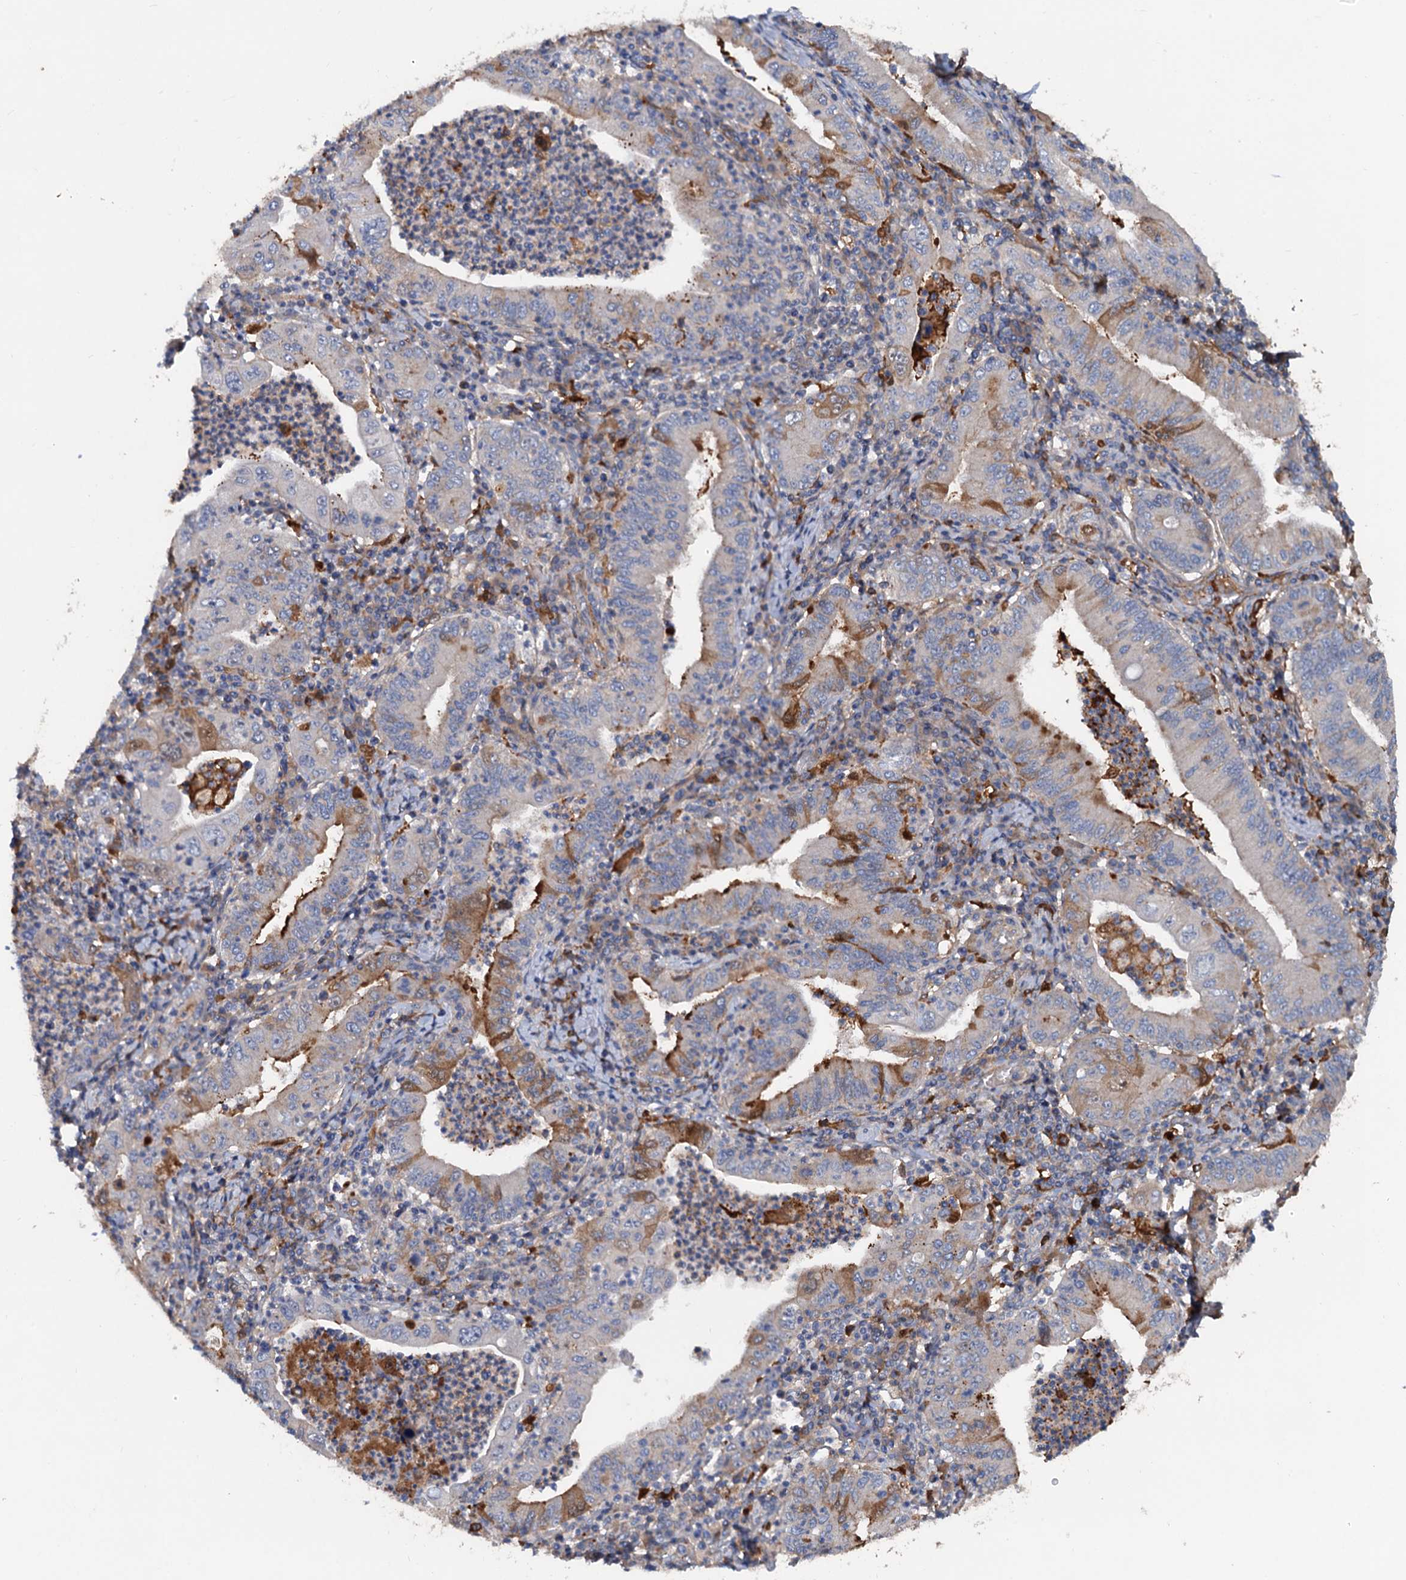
{"staining": {"intensity": "moderate", "quantity": "25%-75%", "location": "cytoplasmic/membranous"}, "tissue": "stomach cancer", "cell_type": "Tumor cells", "image_type": "cancer", "snomed": [{"axis": "morphology", "description": "Normal tissue, NOS"}, {"axis": "morphology", "description": "Adenocarcinoma, NOS"}, {"axis": "topography", "description": "Esophagus"}, {"axis": "topography", "description": "Stomach, upper"}, {"axis": "topography", "description": "Peripheral nerve tissue"}], "caption": "An immunohistochemistry micrograph of tumor tissue is shown. Protein staining in brown highlights moderate cytoplasmic/membranous positivity in adenocarcinoma (stomach) within tumor cells.", "gene": "CHRD", "patient": {"sex": "male", "age": 62}}